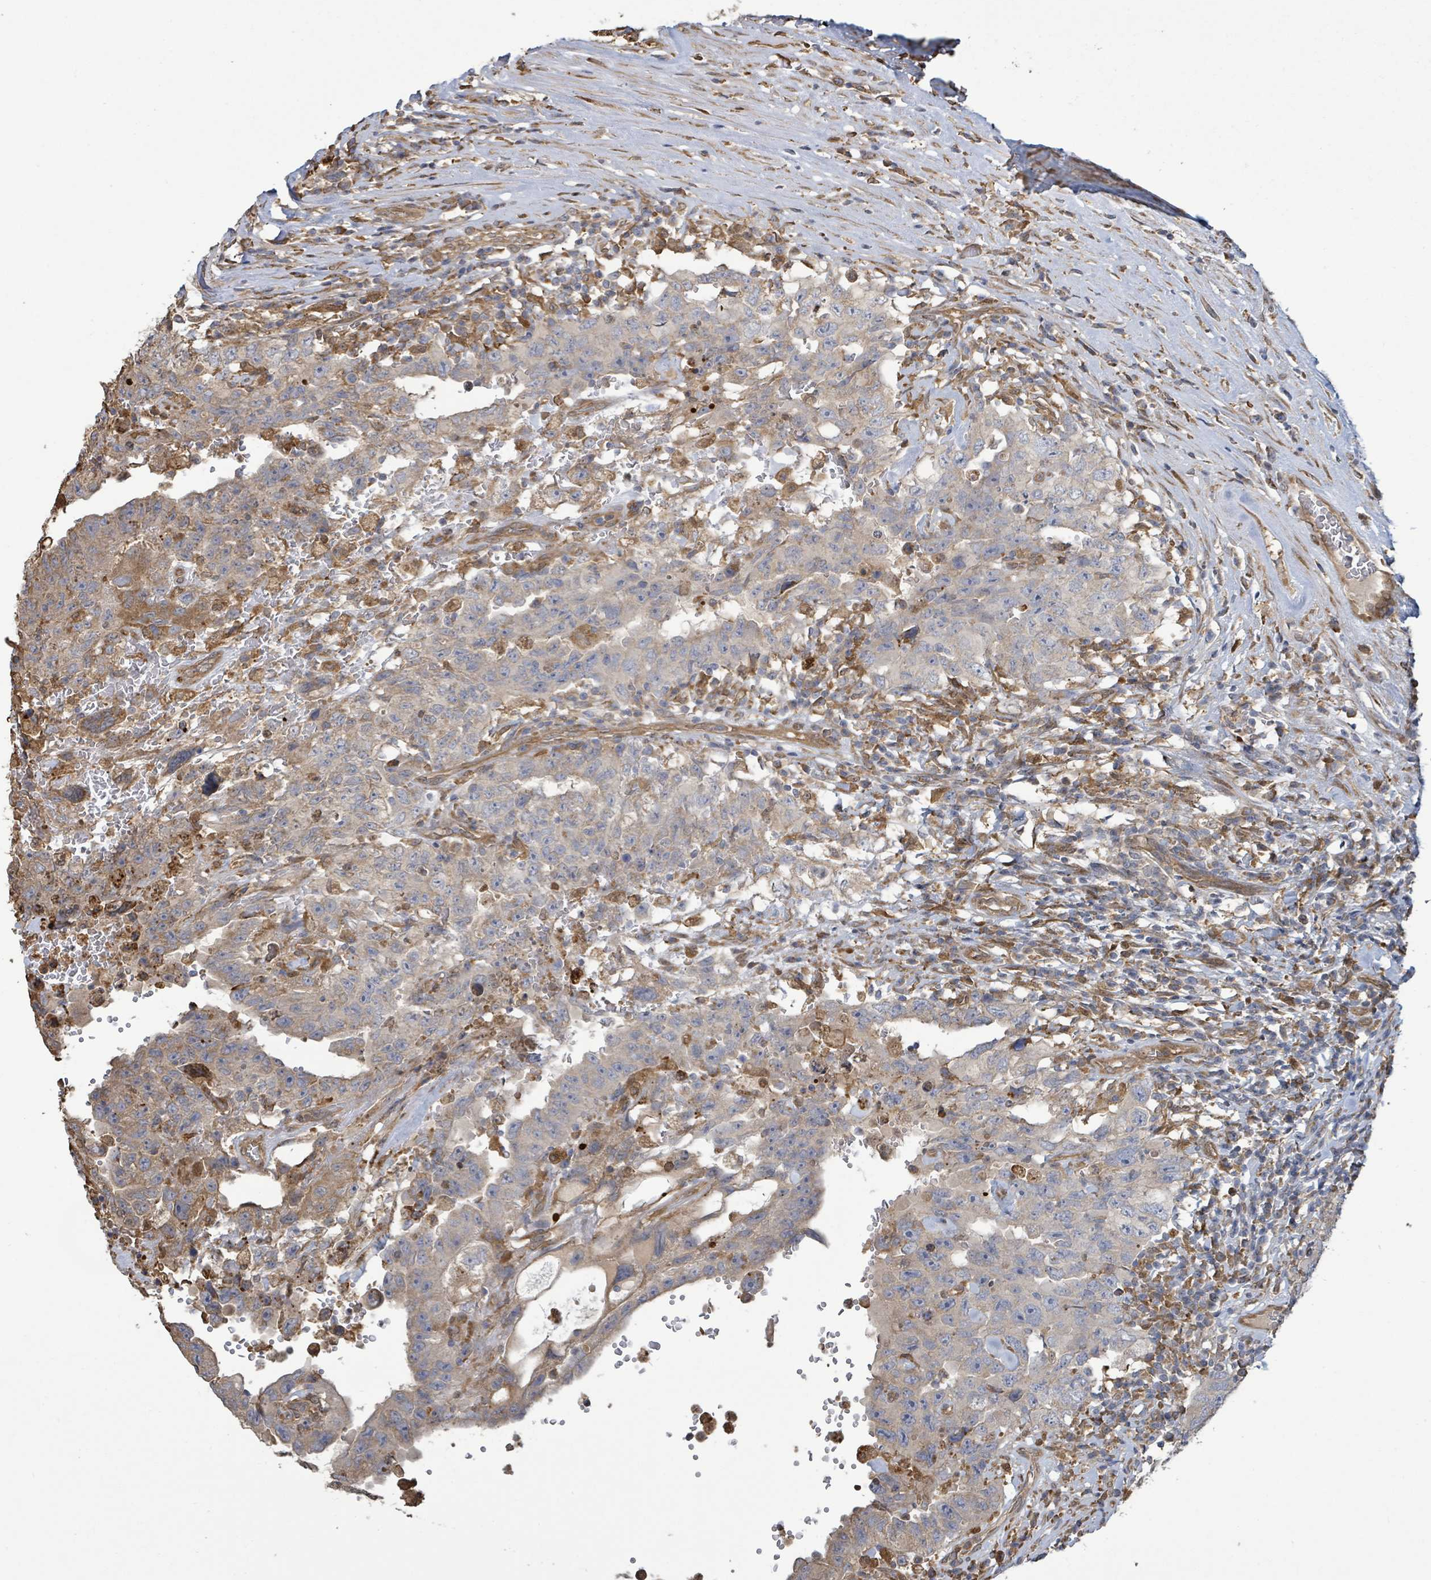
{"staining": {"intensity": "weak", "quantity": "<25%", "location": "cytoplasmic/membranous"}, "tissue": "testis cancer", "cell_type": "Tumor cells", "image_type": "cancer", "snomed": [{"axis": "morphology", "description": "Carcinoma, Embryonal, NOS"}, {"axis": "topography", "description": "Testis"}], "caption": "DAB (3,3'-diaminobenzidine) immunohistochemical staining of embryonal carcinoma (testis) exhibits no significant staining in tumor cells. (DAB immunohistochemistry (IHC), high magnification).", "gene": "ARPIN", "patient": {"sex": "male", "age": 26}}